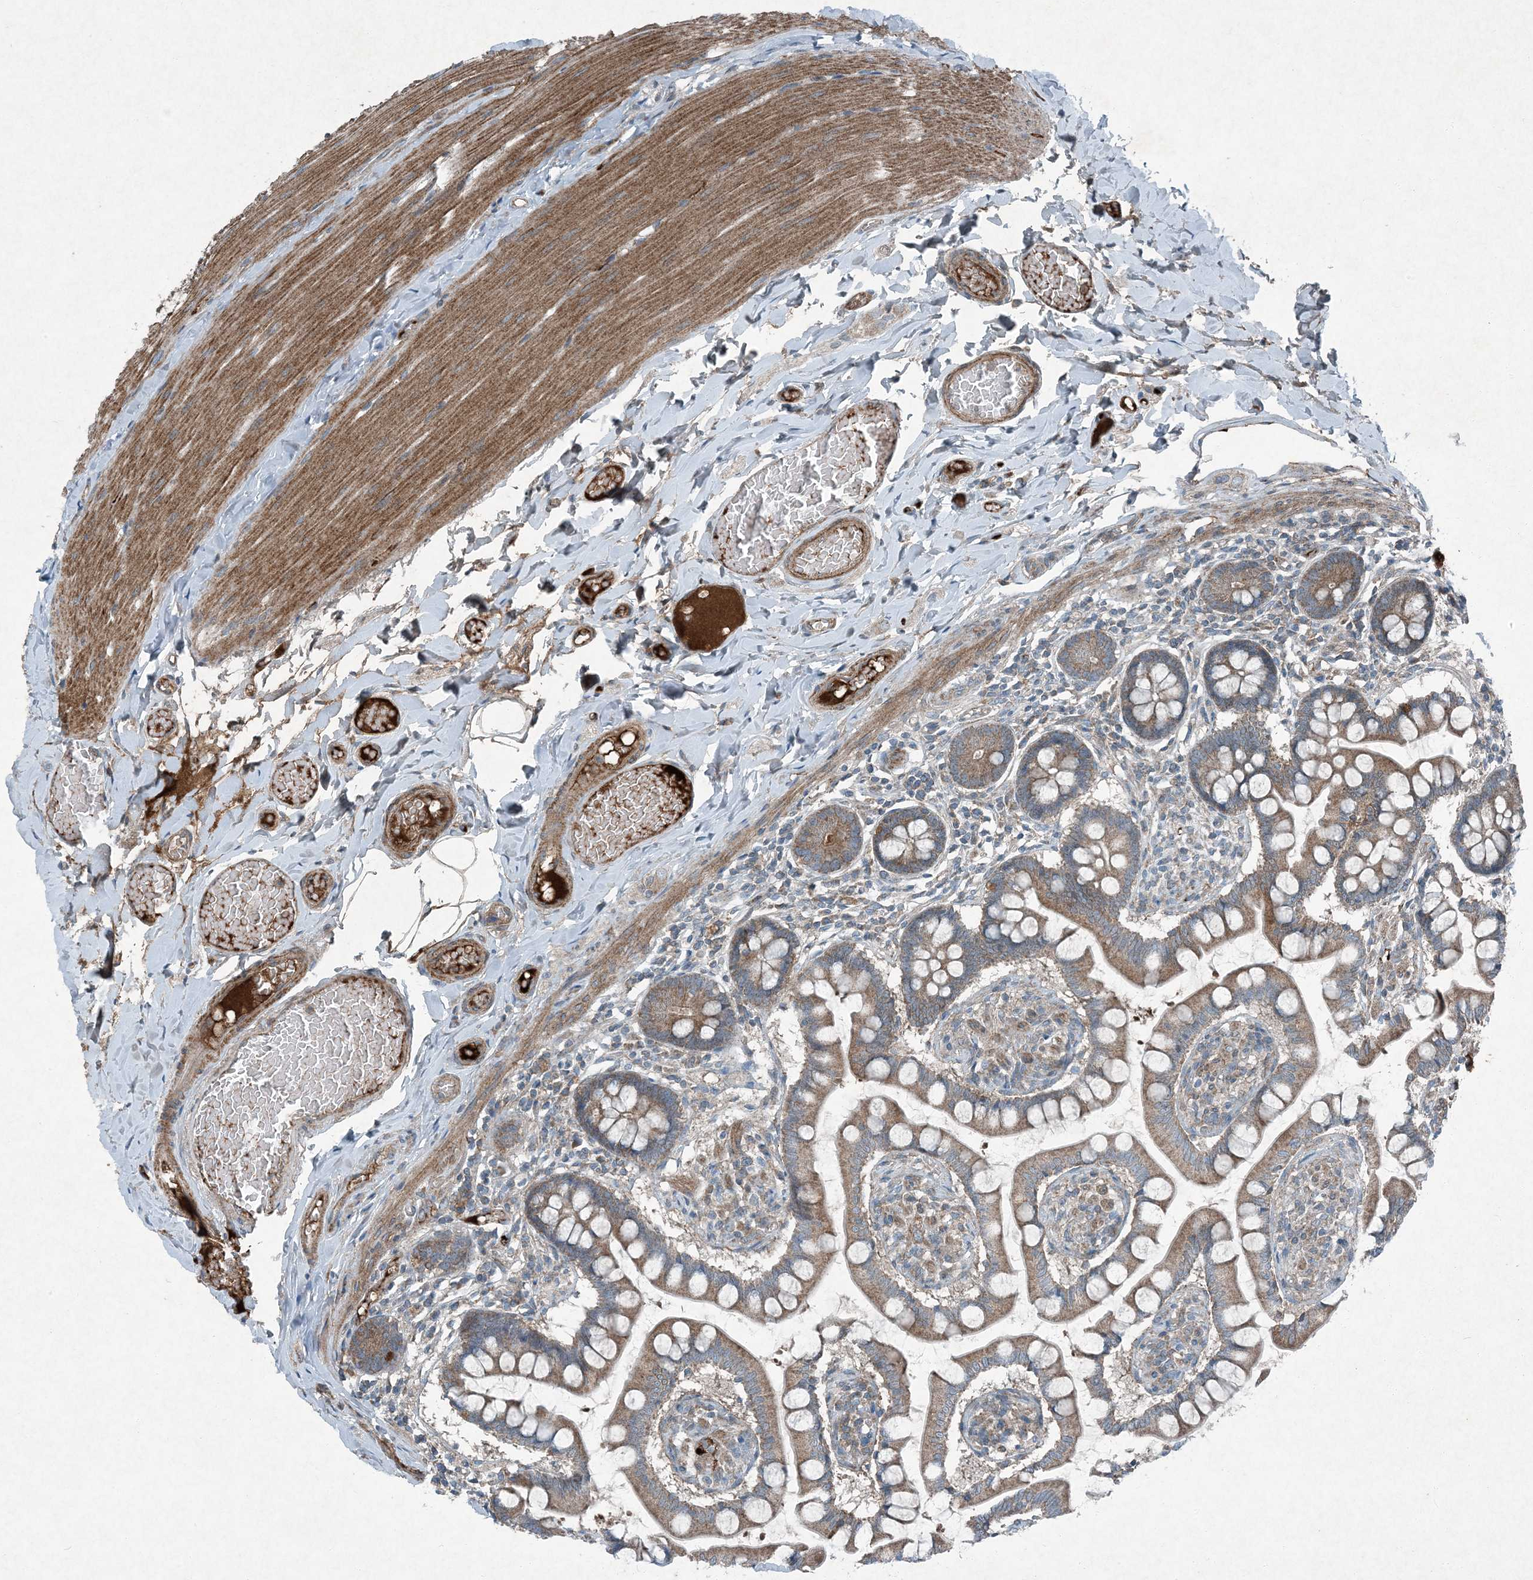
{"staining": {"intensity": "moderate", "quantity": ">75%", "location": "cytoplasmic/membranous"}, "tissue": "small intestine", "cell_type": "Glandular cells", "image_type": "normal", "snomed": [{"axis": "morphology", "description": "Normal tissue, NOS"}, {"axis": "topography", "description": "Small intestine"}], "caption": "Normal small intestine displays moderate cytoplasmic/membranous staining in approximately >75% of glandular cells The protein of interest is stained brown, and the nuclei are stained in blue (DAB IHC with brightfield microscopy, high magnification)..", "gene": "APOM", "patient": {"sex": "male", "age": 41}}